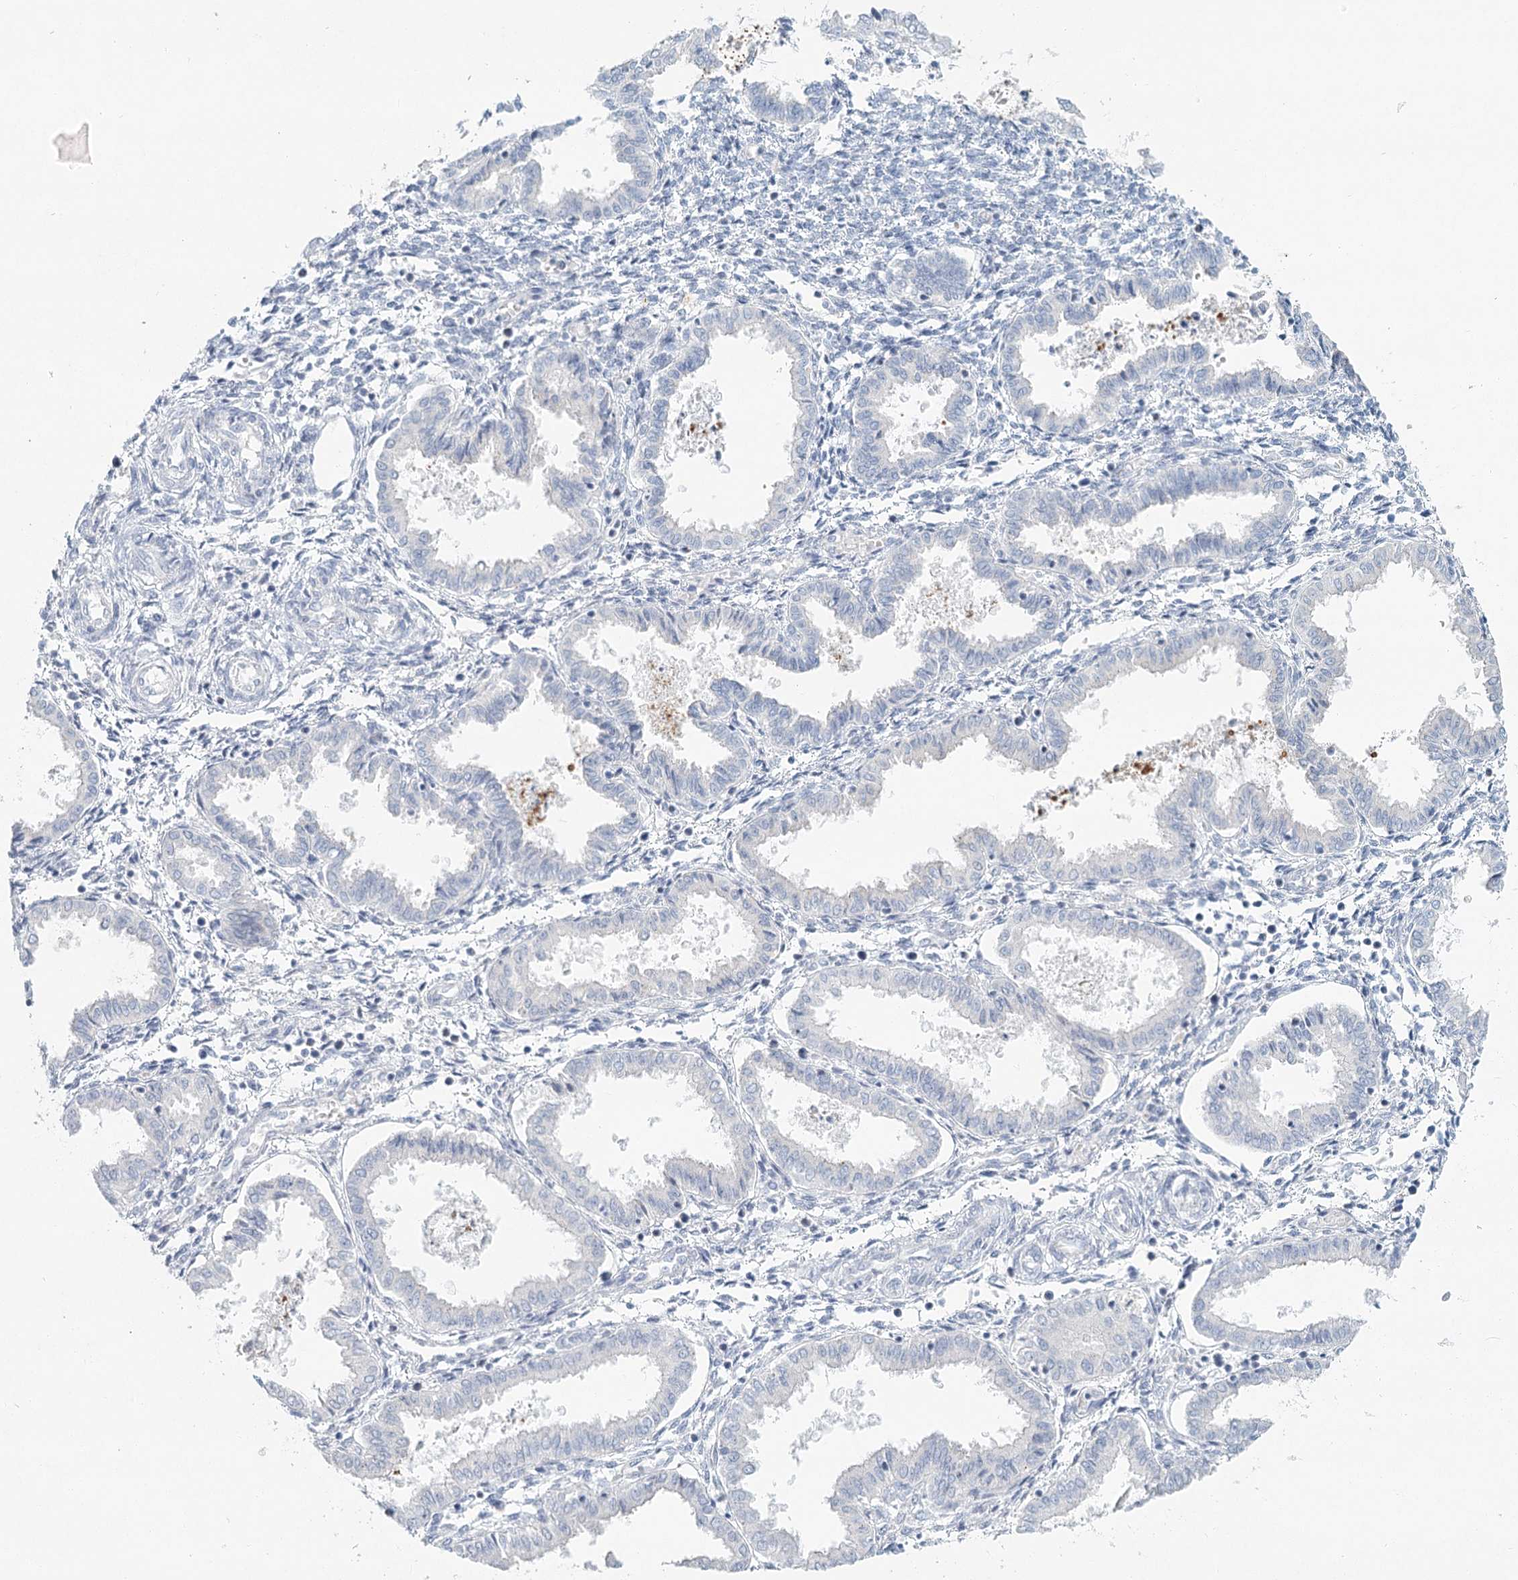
{"staining": {"intensity": "negative", "quantity": "none", "location": "none"}, "tissue": "endometrium", "cell_type": "Cells in endometrial stroma", "image_type": "normal", "snomed": [{"axis": "morphology", "description": "Normal tissue, NOS"}, {"axis": "topography", "description": "Endometrium"}], "caption": "Human endometrium stained for a protein using IHC demonstrates no staining in cells in endometrial stroma.", "gene": "LRP2BP", "patient": {"sex": "female", "age": 33}}